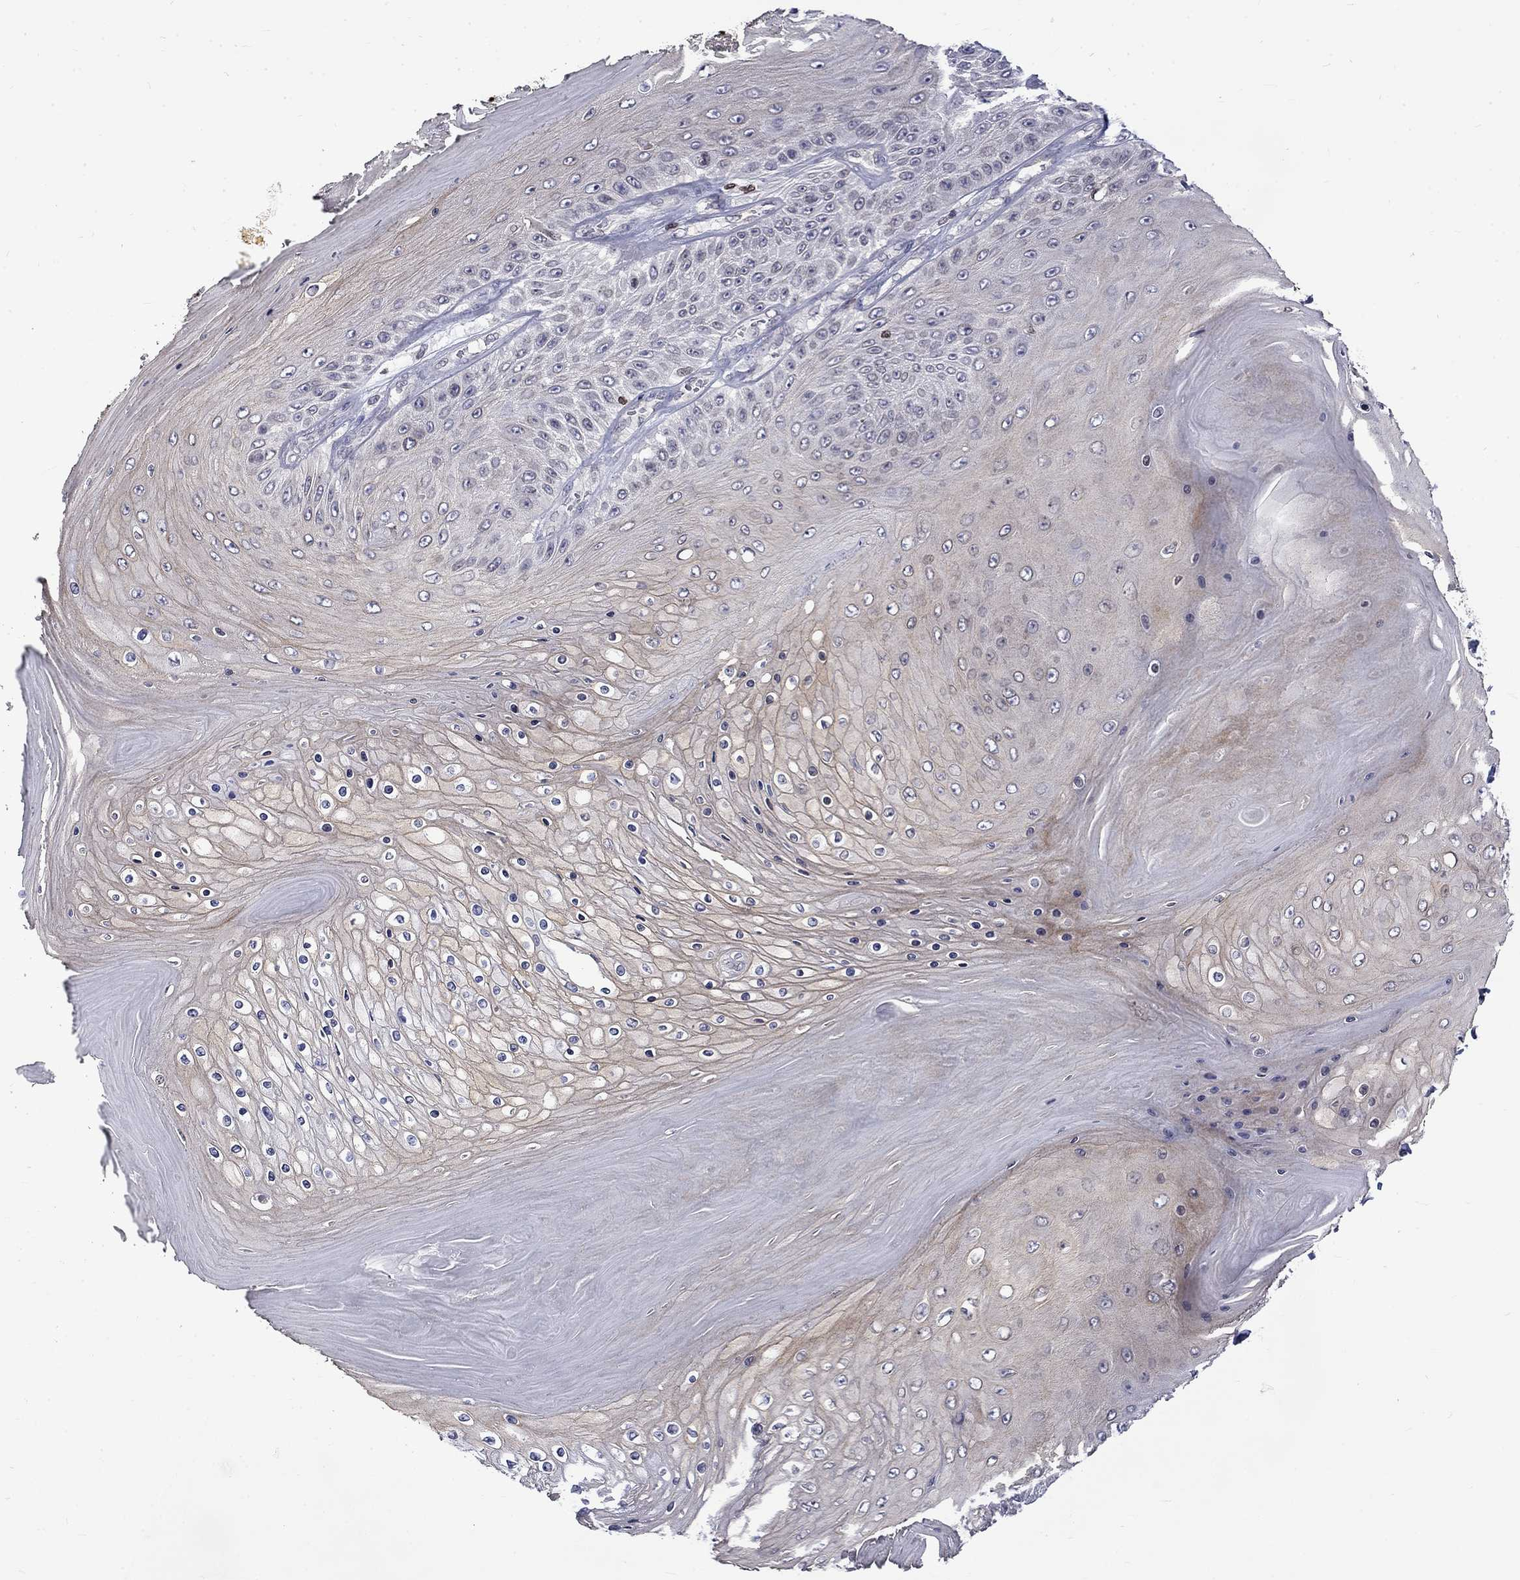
{"staining": {"intensity": "negative", "quantity": "none", "location": "none"}, "tissue": "skin cancer", "cell_type": "Tumor cells", "image_type": "cancer", "snomed": [{"axis": "morphology", "description": "Squamous cell carcinoma, NOS"}, {"axis": "topography", "description": "Skin"}], "caption": "IHC micrograph of neoplastic tissue: human squamous cell carcinoma (skin) stained with DAB shows no significant protein staining in tumor cells.", "gene": "SLA", "patient": {"sex": "male", "age": 62}}